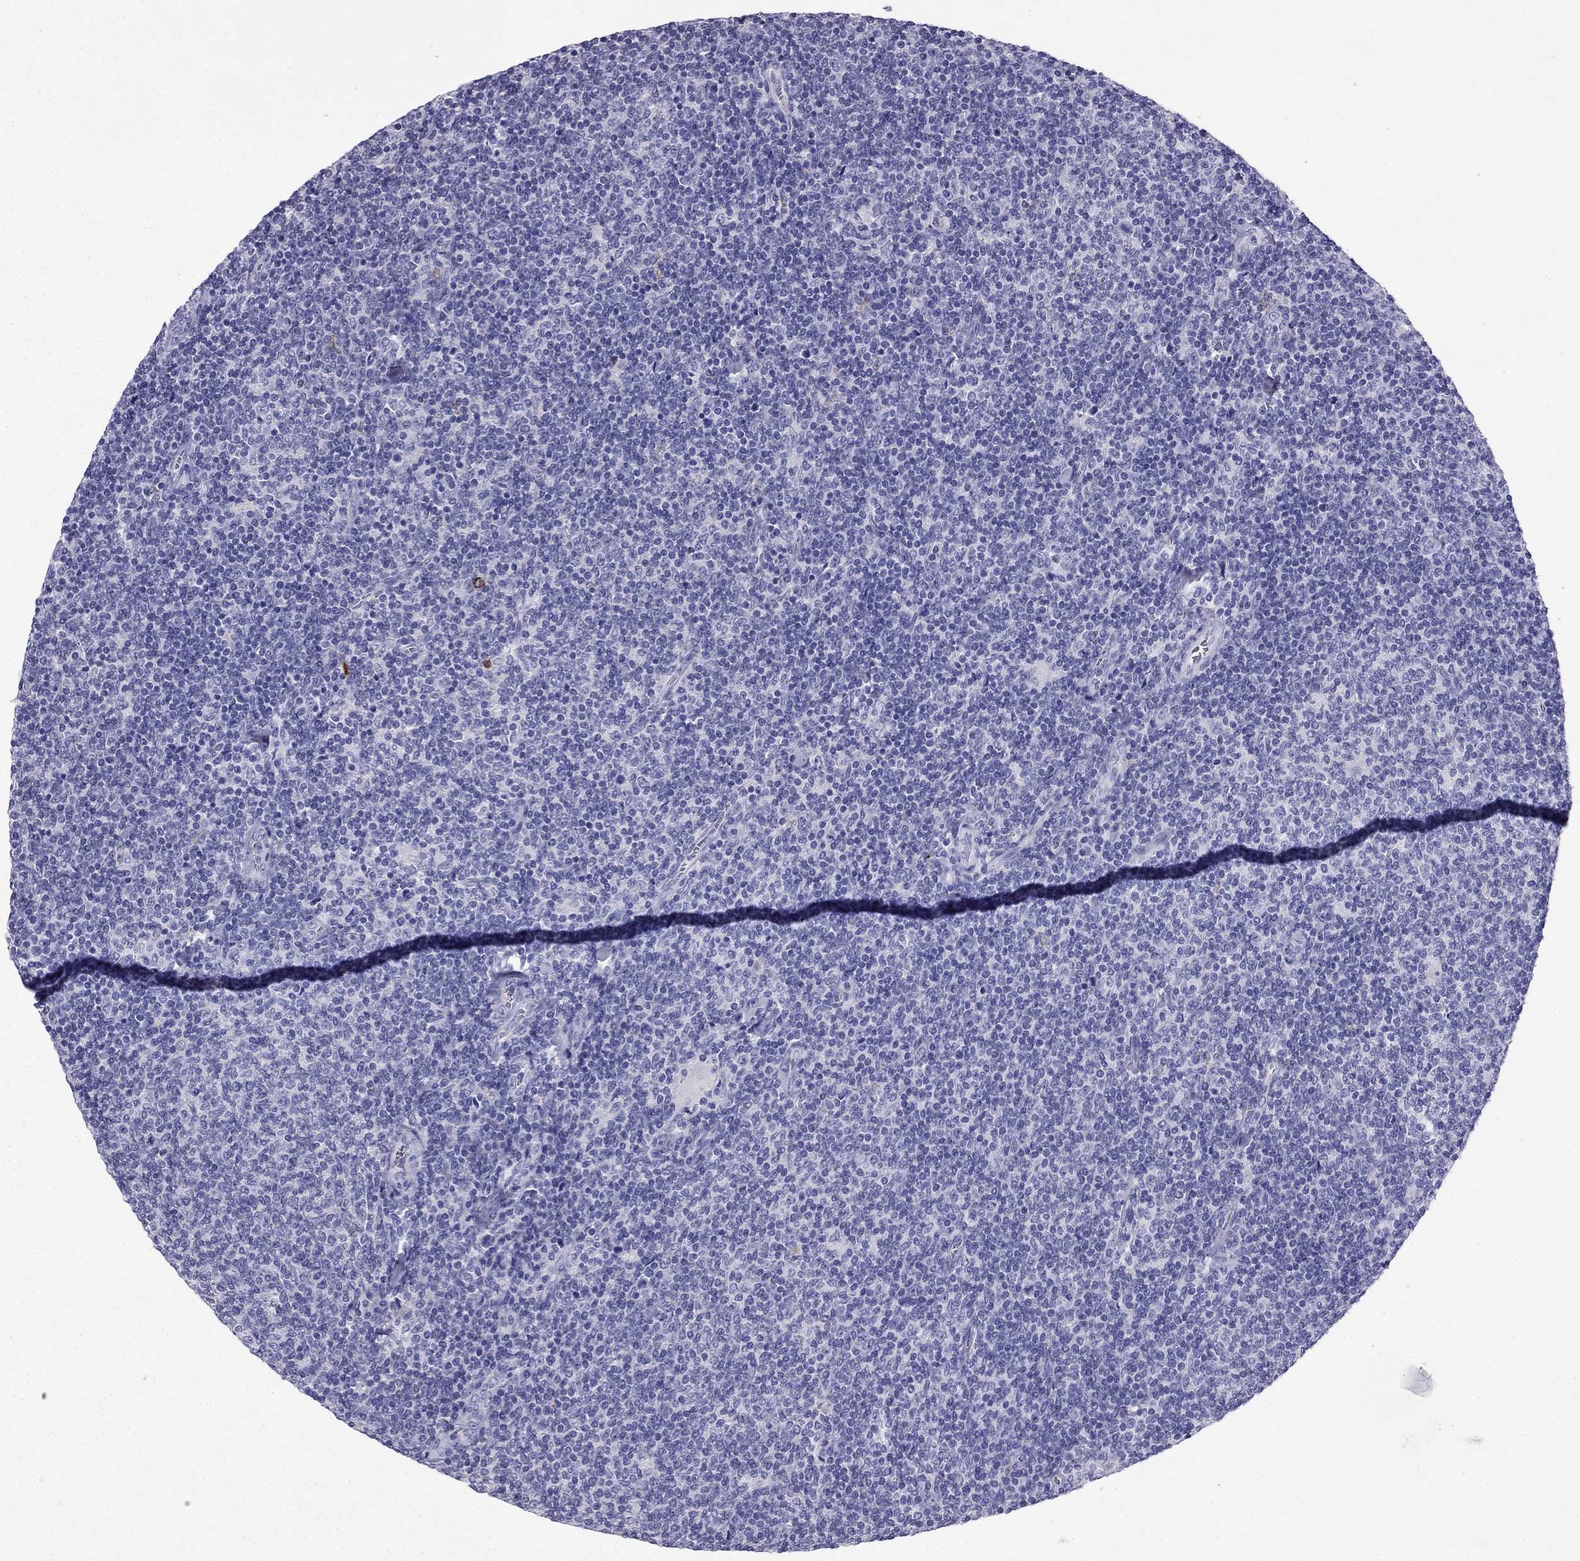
{"staining": {"intensity": "negative", "quantity": "none", "location": "none"}, "tissue": "lymphoma", "cell_type": "Tumor cells", "image_type": "cancer", "snomed": [{"axis": "morphology", "description": "Malignant lymphoma, non-Hodgkin's type, Low grade"}, {"axis": "topography", "description": "Lymph node"}], "caption": "Immunohistochemistry photomicrograph of lymphoma stained for a protein (brown), which displays no expression in tumor cells. (DAB (3,3'-diaminobenzidine) immunohistochemistry with hematoxylin counter stain).", "gene": "NPTX1", "patient": {"sex": "male", "age": 52}}